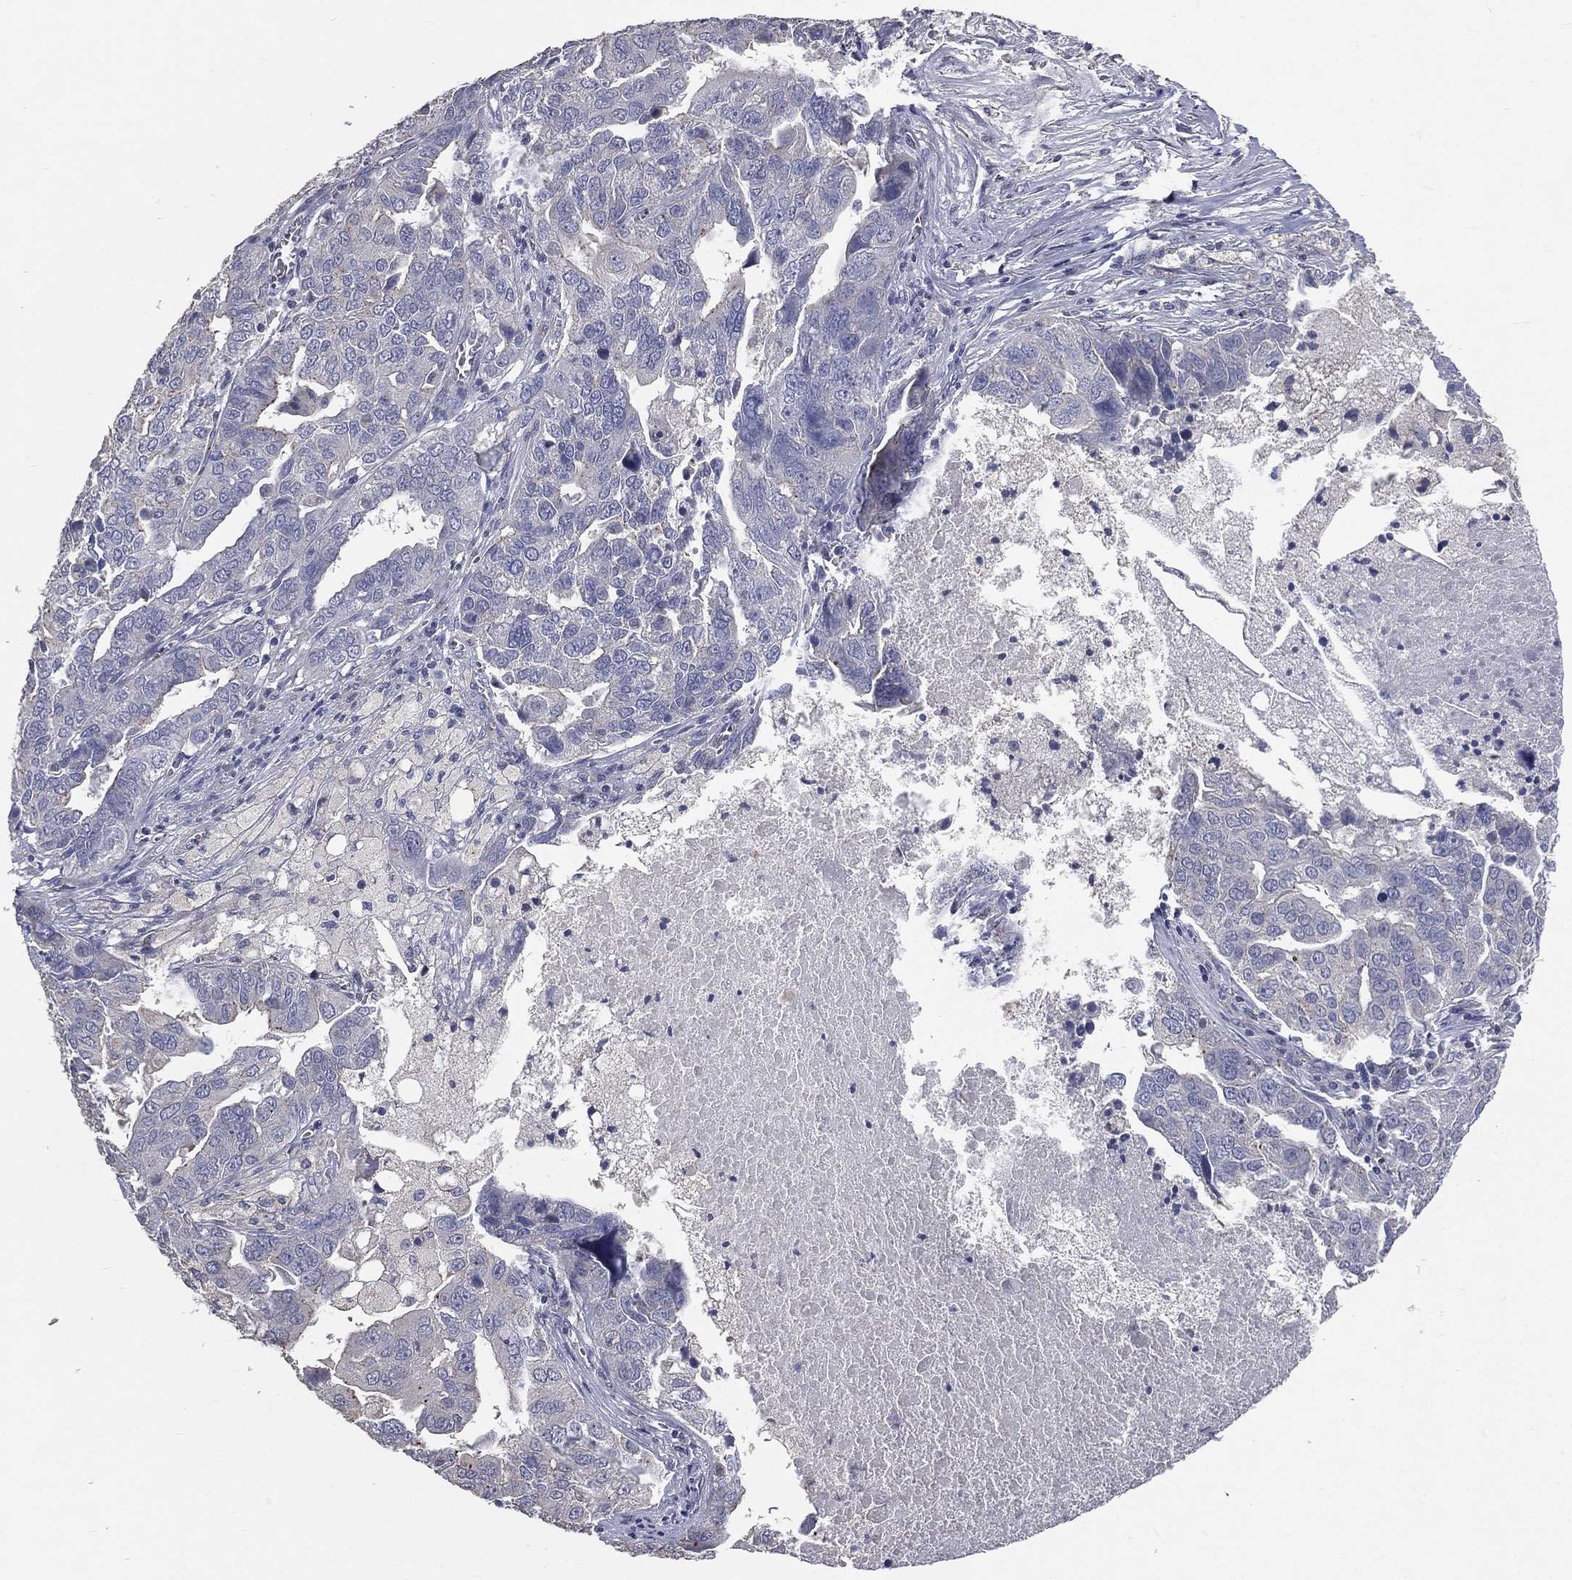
{"staining": {"intensity": "negative", "quantity": "none", "location": "none"}, "tissue": "ovarian cancer", "cell_type": "Tumor cells", "image_type": "cancer", "snomed": [{"axis": "morphology", "description": "Carcinoma, endometroid"}, {"axis": "topography", "description": "Soft tissue"}, {"axis": "topography", "description": "Ovary"}], "caption": "Ovarian cancer (endometroid carcinoma) stained for a protein using immunohistochemistry displays no expression tumor cells.", "gene": "CROCC", "patient": {"sex": "female", "age": 52}}